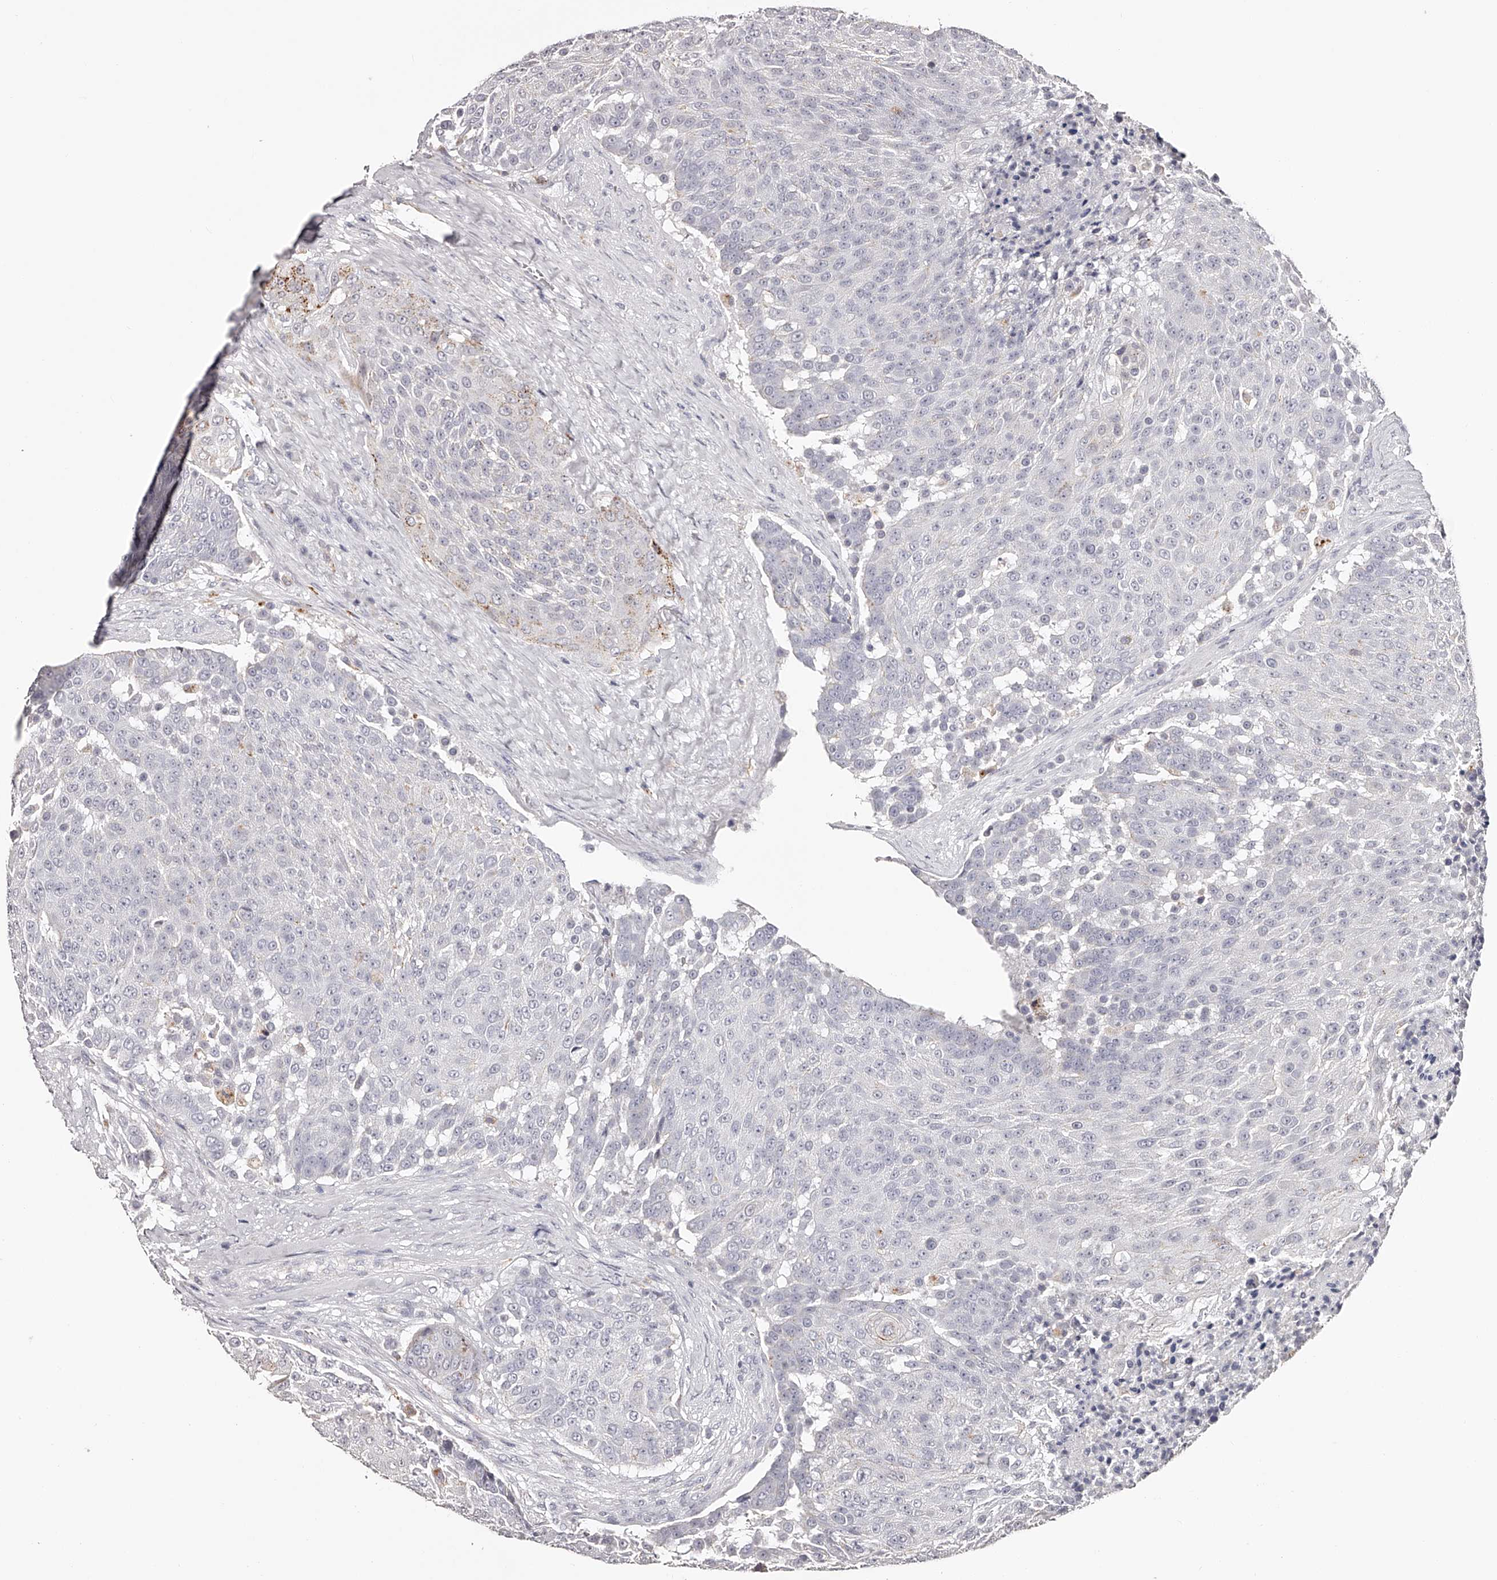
{"staining": {"intensity": "negative", "quantity": "none", "location": "none"}, "tissue": "urothelial cancer", "cell_type": "Tumor cells", "image_type": "cancer", "snomed": [{"axis": "morphology", "description": "Urothelial carcinoma, High grade"}, {"axis": "topography", "description": "Urinary bladder"}], "caption": "Image shows no protein staining in tumor cells of urothelial cancer tissue. (DAB (3,3'-diaminobenzidine) immunohistochemistry visualized using brightfield microscopy, high magnification).", "gene": "SLC35D3", "patient": {"sex": "female", "age": 63}}